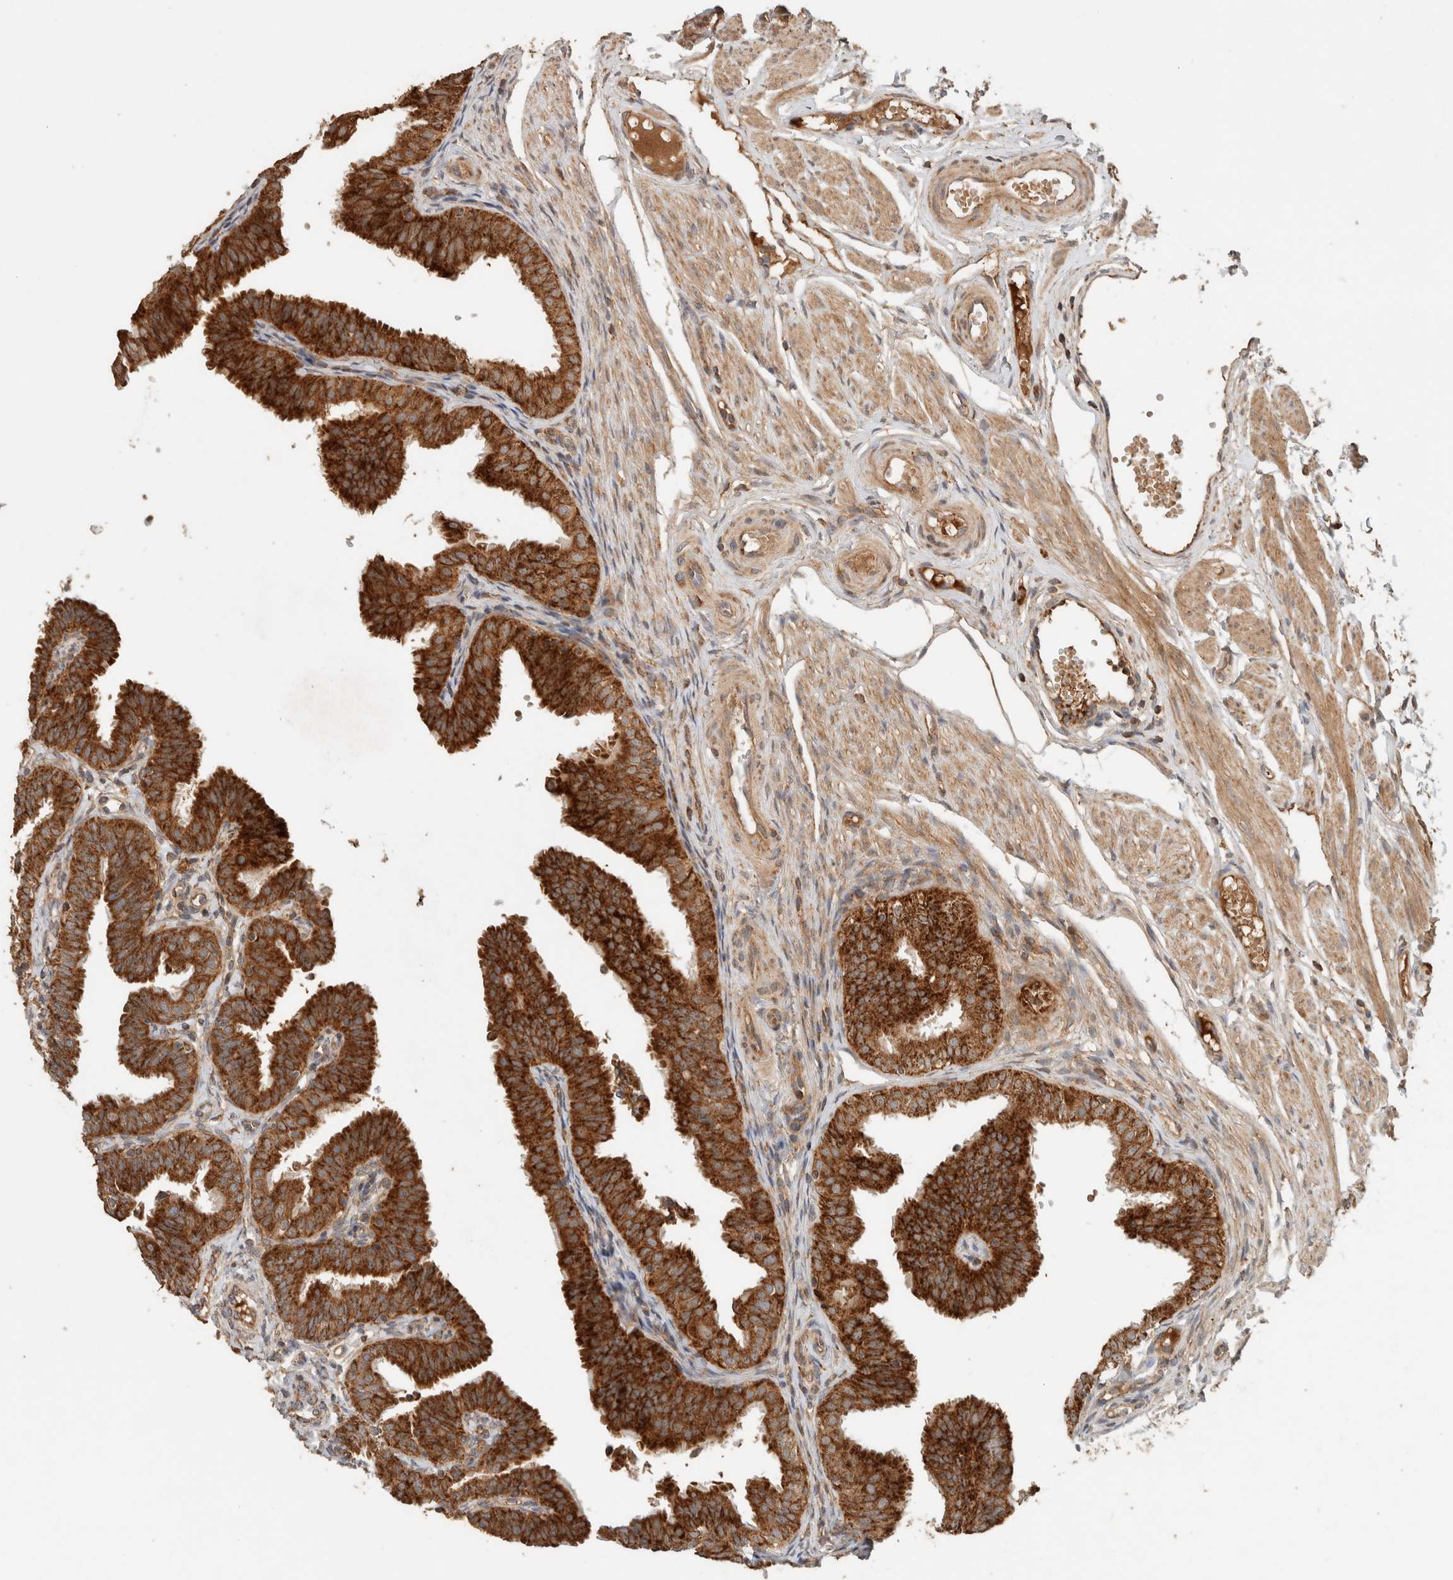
{"staining": {"intensity": "strong", "quantity": ">75%", "location": "cytoplasmic/membranous"}, "tissue": "fallopian tube", "cell_type": "Glandular cells", "image_type": "normal", "snomed": [{"axis": "morphology", "description": "Normal tissue, NOS"}, {"axis": "topography", "description": "Fallopian tube"}], "caption": "Strong cytoplasmic/membranous positivity for a protein is seen in approximately >75% of glandular cells of benign fallopian tube using IHC.", "gene": "EIF2B3", "patient": {"sex": "female", "age": 35}}